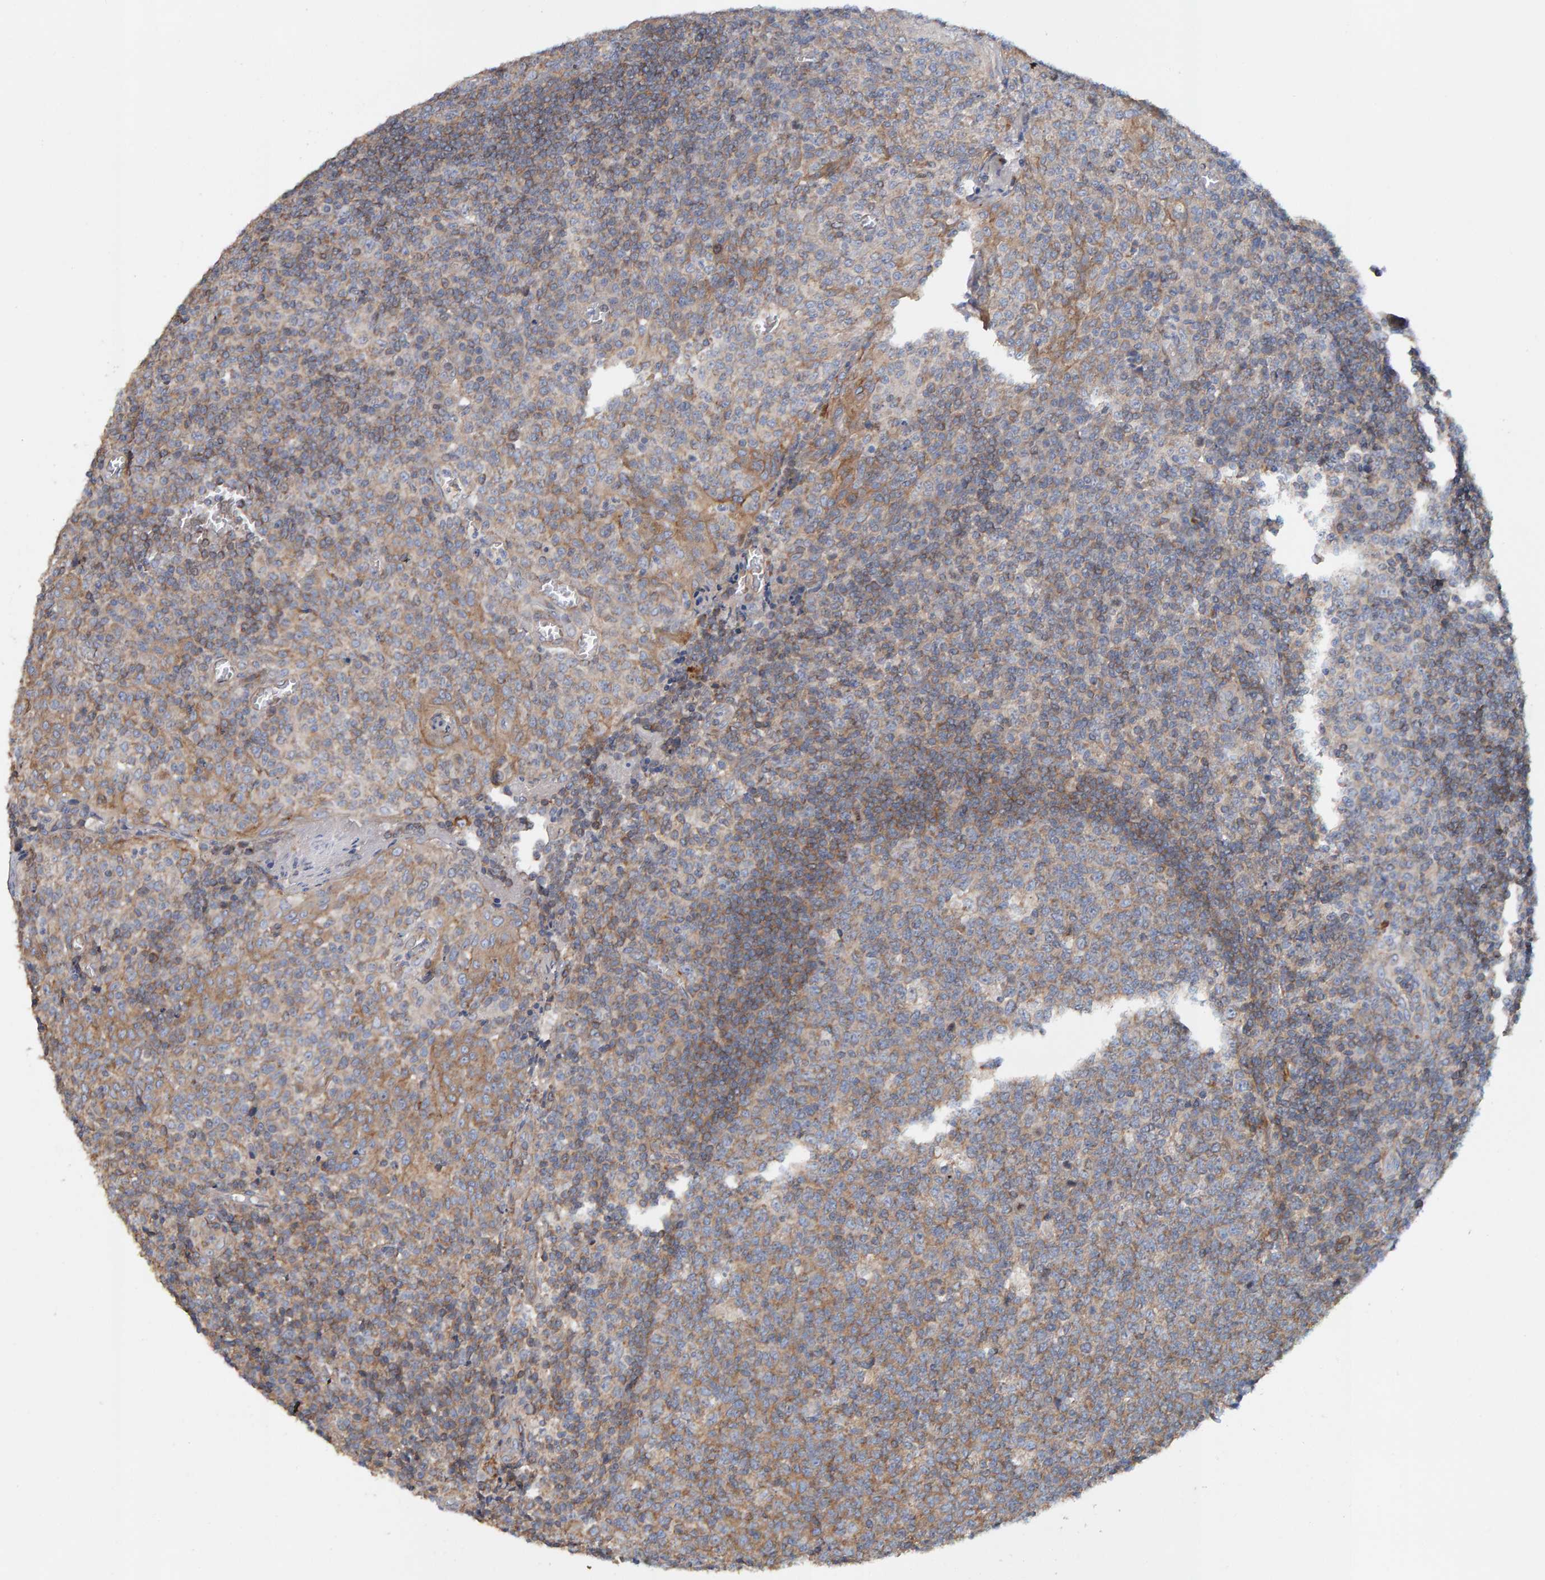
{"staining": {"intensity": "weak", "quantity": "25%-75%", "location": "cytoplasmic/membranous"}, "tissue": "tonsil", "cell_type": "Germinal center cells", "image_type": "normal", "snomed": [{"axis": "morphology", "description": "Normal tissue, NOS"}, {"axis": "topography", "description": "Tonsil"}], "caption": "High-power microscopy captured an IHC photomicrograph of normal tonsil, revealing weak cytoplasmic/membranous positivity in approximately 25%-75% of germinal center cells.", "gene": "RGP1", "patient": {"sex": "female", "age": 19}}